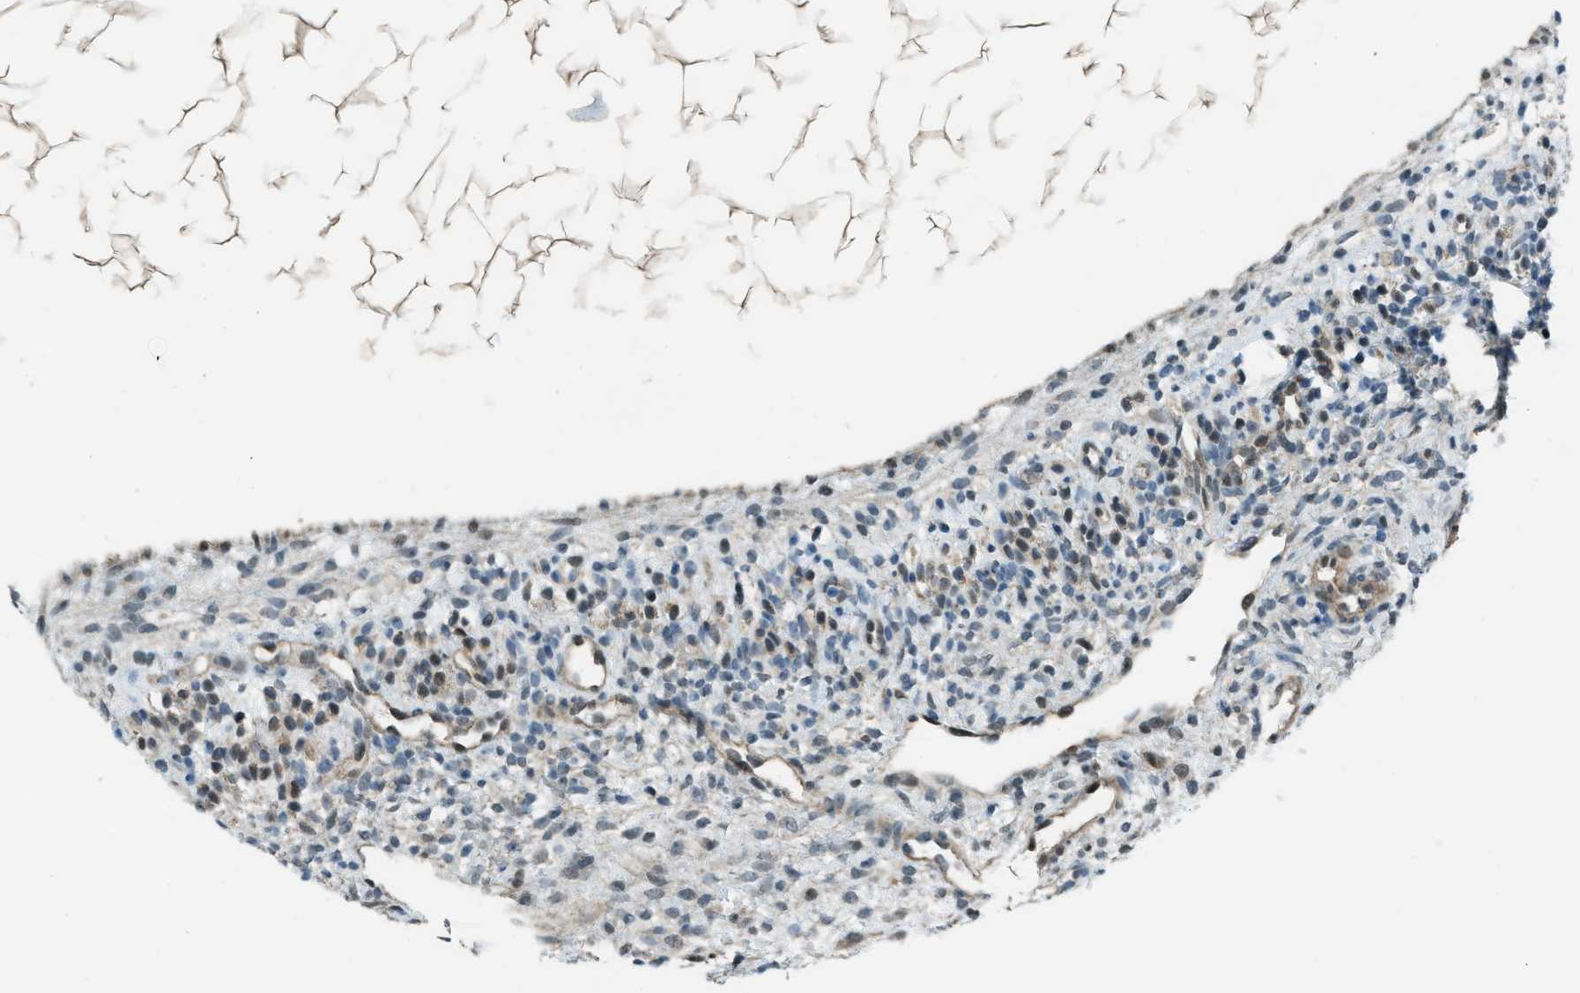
{"staining": {"intensity": "weak", "quantity": "25%-75%", "location": "cytoplasmic/membranous"}, "tissue": "ovary", "cell_type": "Ovarian stroma cells", "image_type": "normal", "snomed": [{"axis": "morphology", "description": "Normal tissue, NOS"}, {"axis": "morphology", "description": "Cyst, NOS"}, {"axis": "topography", "description": "Ovary"}], "caption": "Immunohistochemical staining of unremarkable ovary shows 25%-75% levels of weak cytoplasmic/membranous protein staining in about 25%-75% of ovarian stroma cells.", "gene": "NPEPL1", "patient": {"sex": "female", "age": 18}}